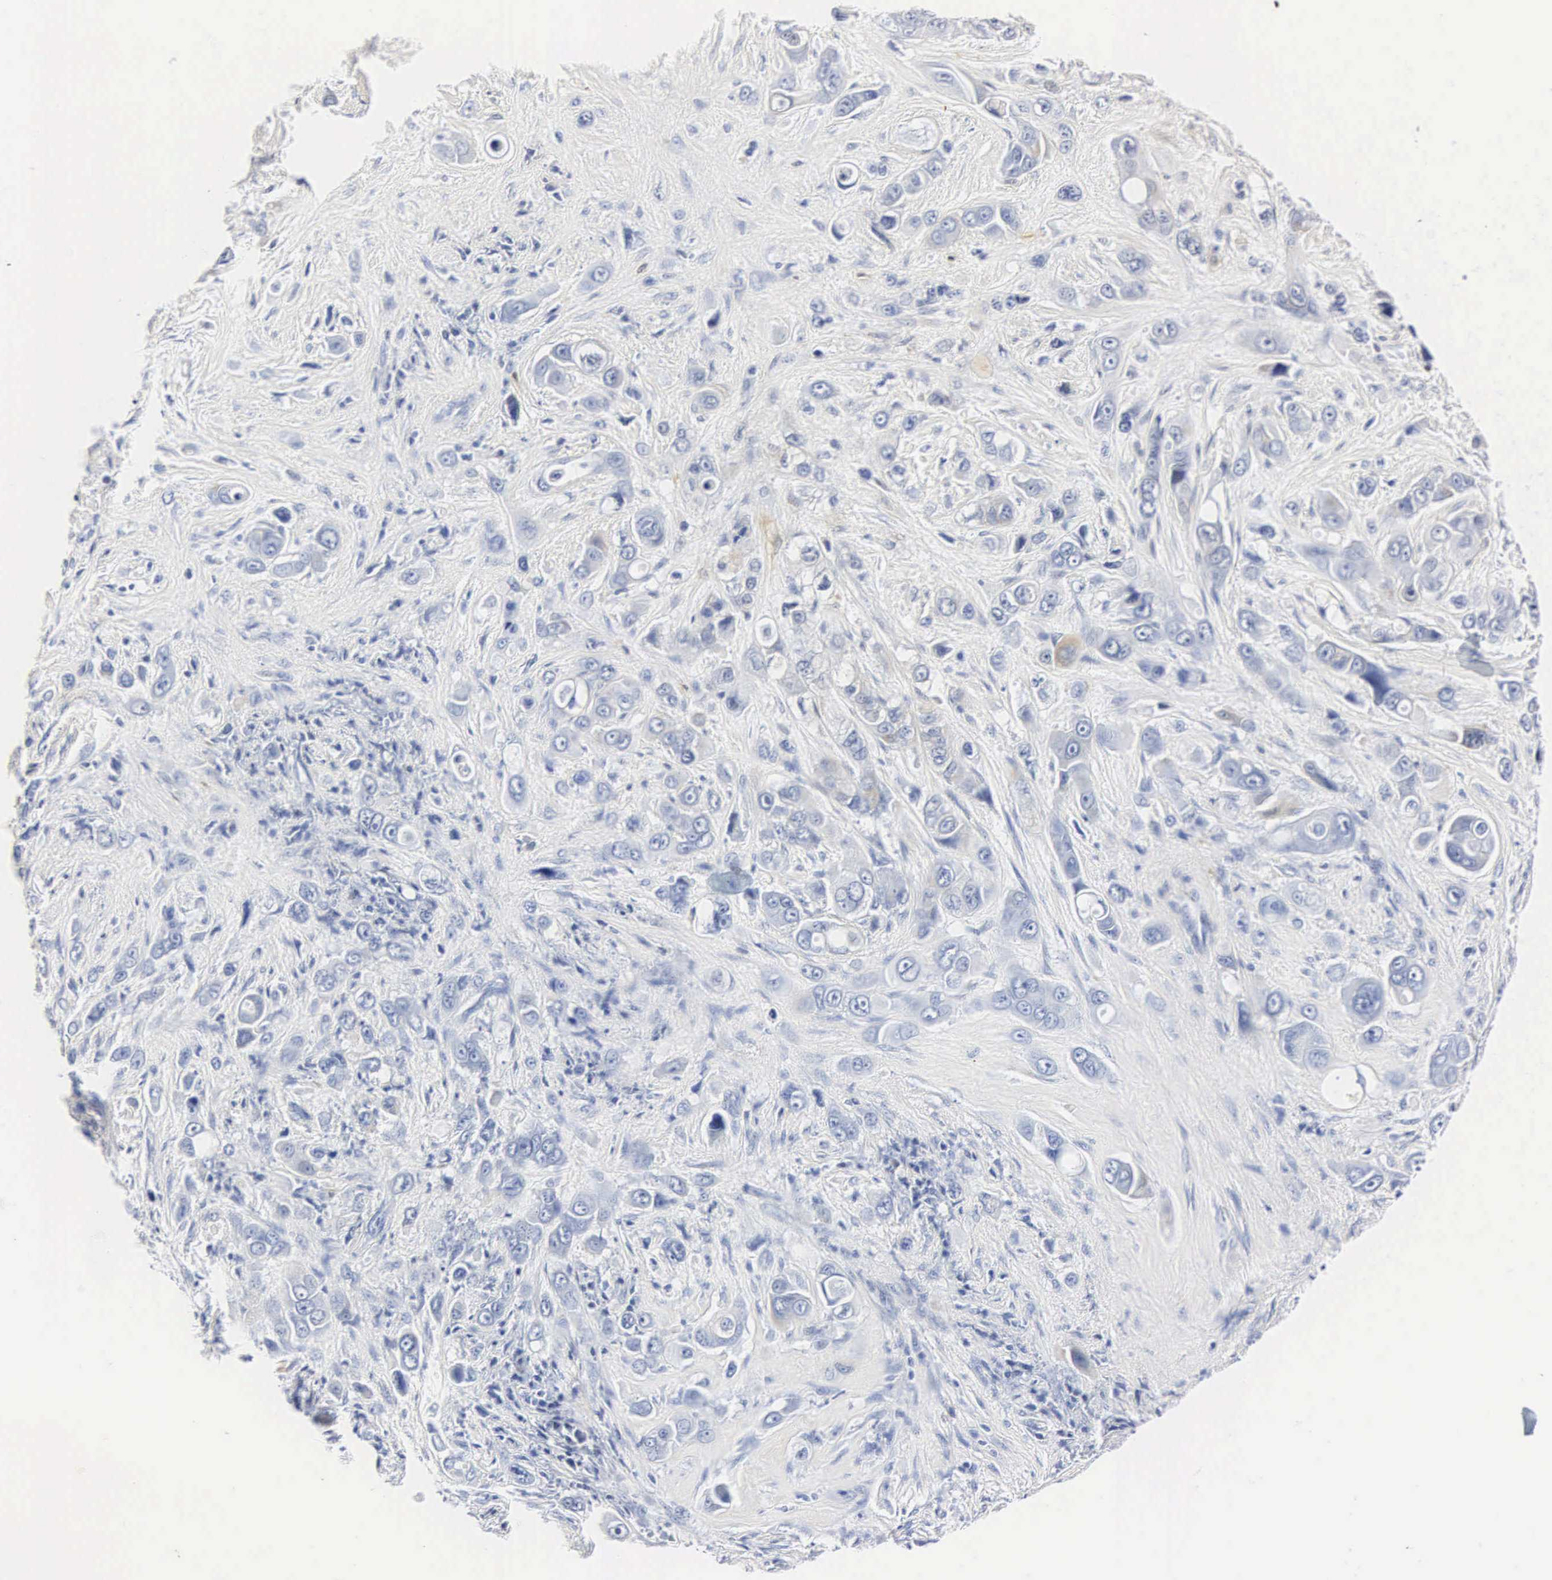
{"staining": {"intensity": "negative", "quantity": "none", "location": "none"}, "tissue": "liver cancer", "cell_type": "Tumor cells", "image_type": "cancer", "snomed": [{"axis": "morphology", "description": "Cholangiocarcinoma"}, {"axis": "topography", "description": "Liver"}], "caption": "Human liver cancer stained for a protein using IHC demonstrates no staining in tumor cells.", "gene": "ENO2", "patient": {"sex": "female", "age": 79}}